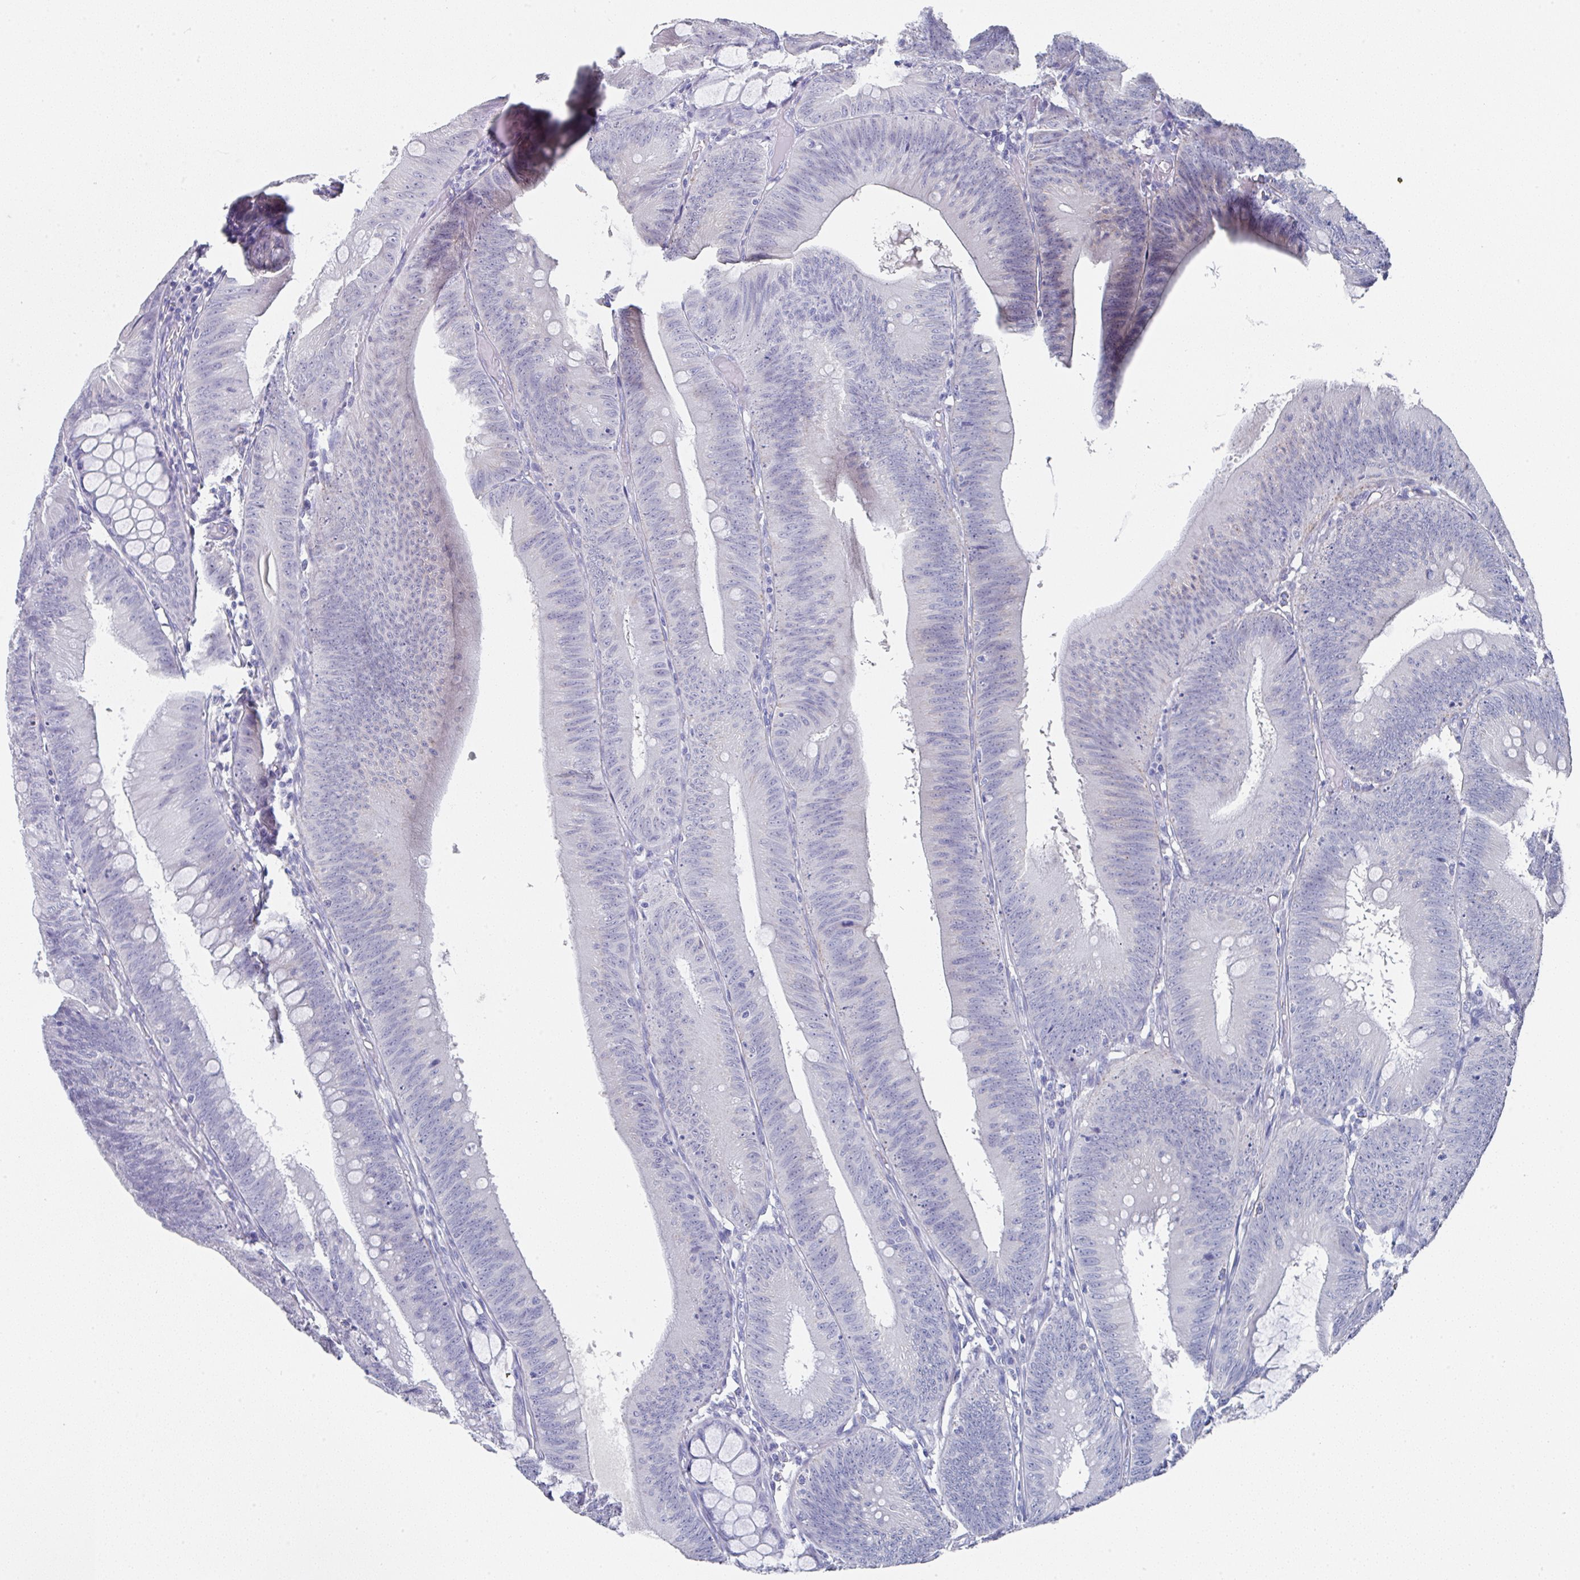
{"staining": {"intensity": "negative", "quantity": "none", "location": "none"}, "tissue": "colorectal cancer", "cell_type": "Tumor cells", "image_type": "cancer", "snomed": [{"axis": "morphology", "description": "Adenocarcinoma, NOS"}, {"axis": "topography", "description": "Colon"}], "caption": "DAB immunohistochemical staining of human colorectal adenocarcinoma shows no significant expression in tumor cells.", "gene": "TNFRSF8", "patient": {"sex": "male", "age": 84}}